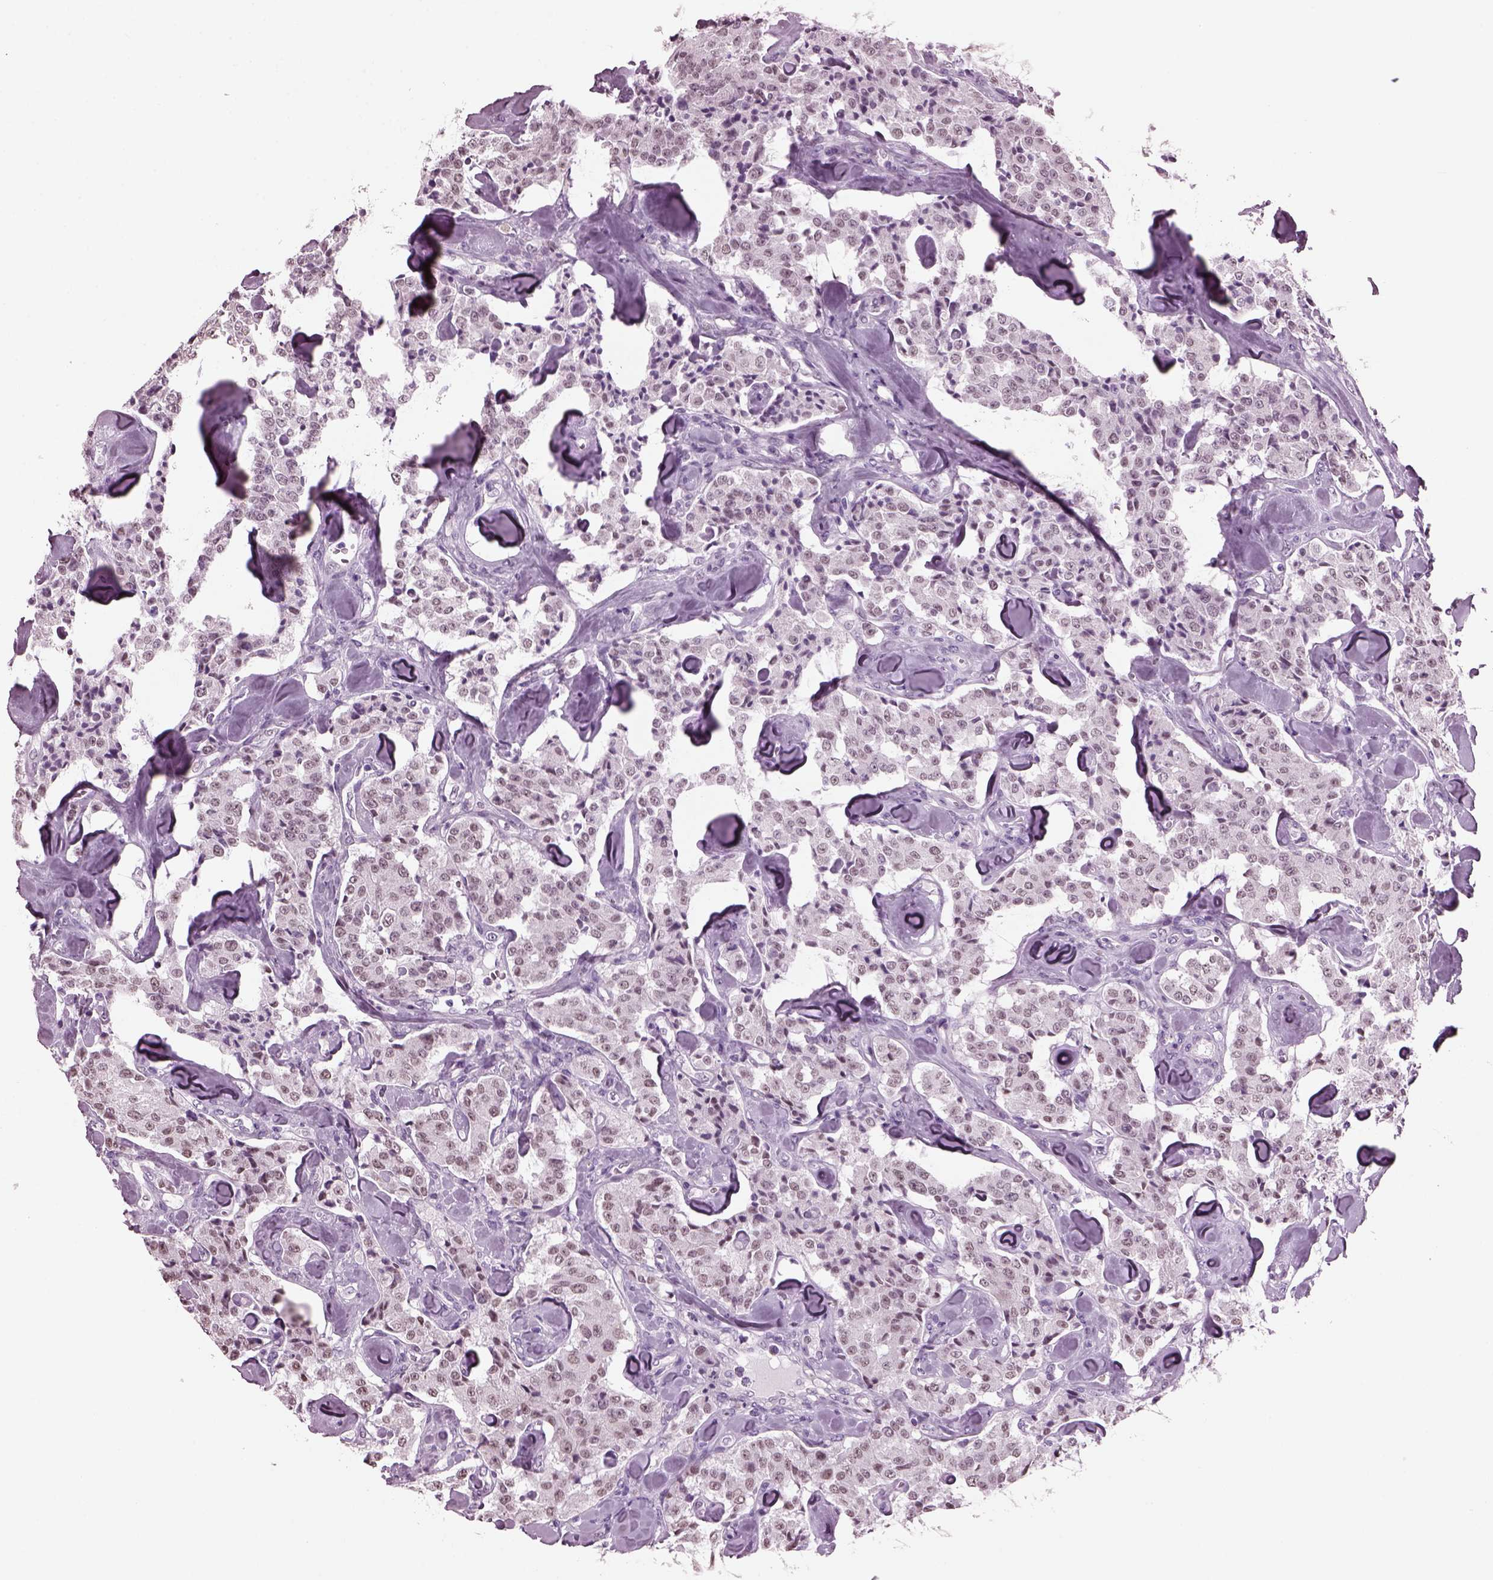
{"staining": {"intensity": "weak", "quantity": "<25%", "location": "nuclear"}, "tissue": "carcinoid", "cell_type": "Tumor cells", "image_type": "cancer", "snomed": [{"axis": "morphology", "description": "Carcinoid, malignant, NOS"}, {"axis": "topography", "description": "Pancreas"}], "caption": "Immunohistochemistry histopathology image of neoplastic tissue: human malignant carcinoid stained with DAB demonstrates no significant protein expression in tumor cells.", "gene": "KRTAP3-2", "patient": {"sex": "male", "age": 41}}